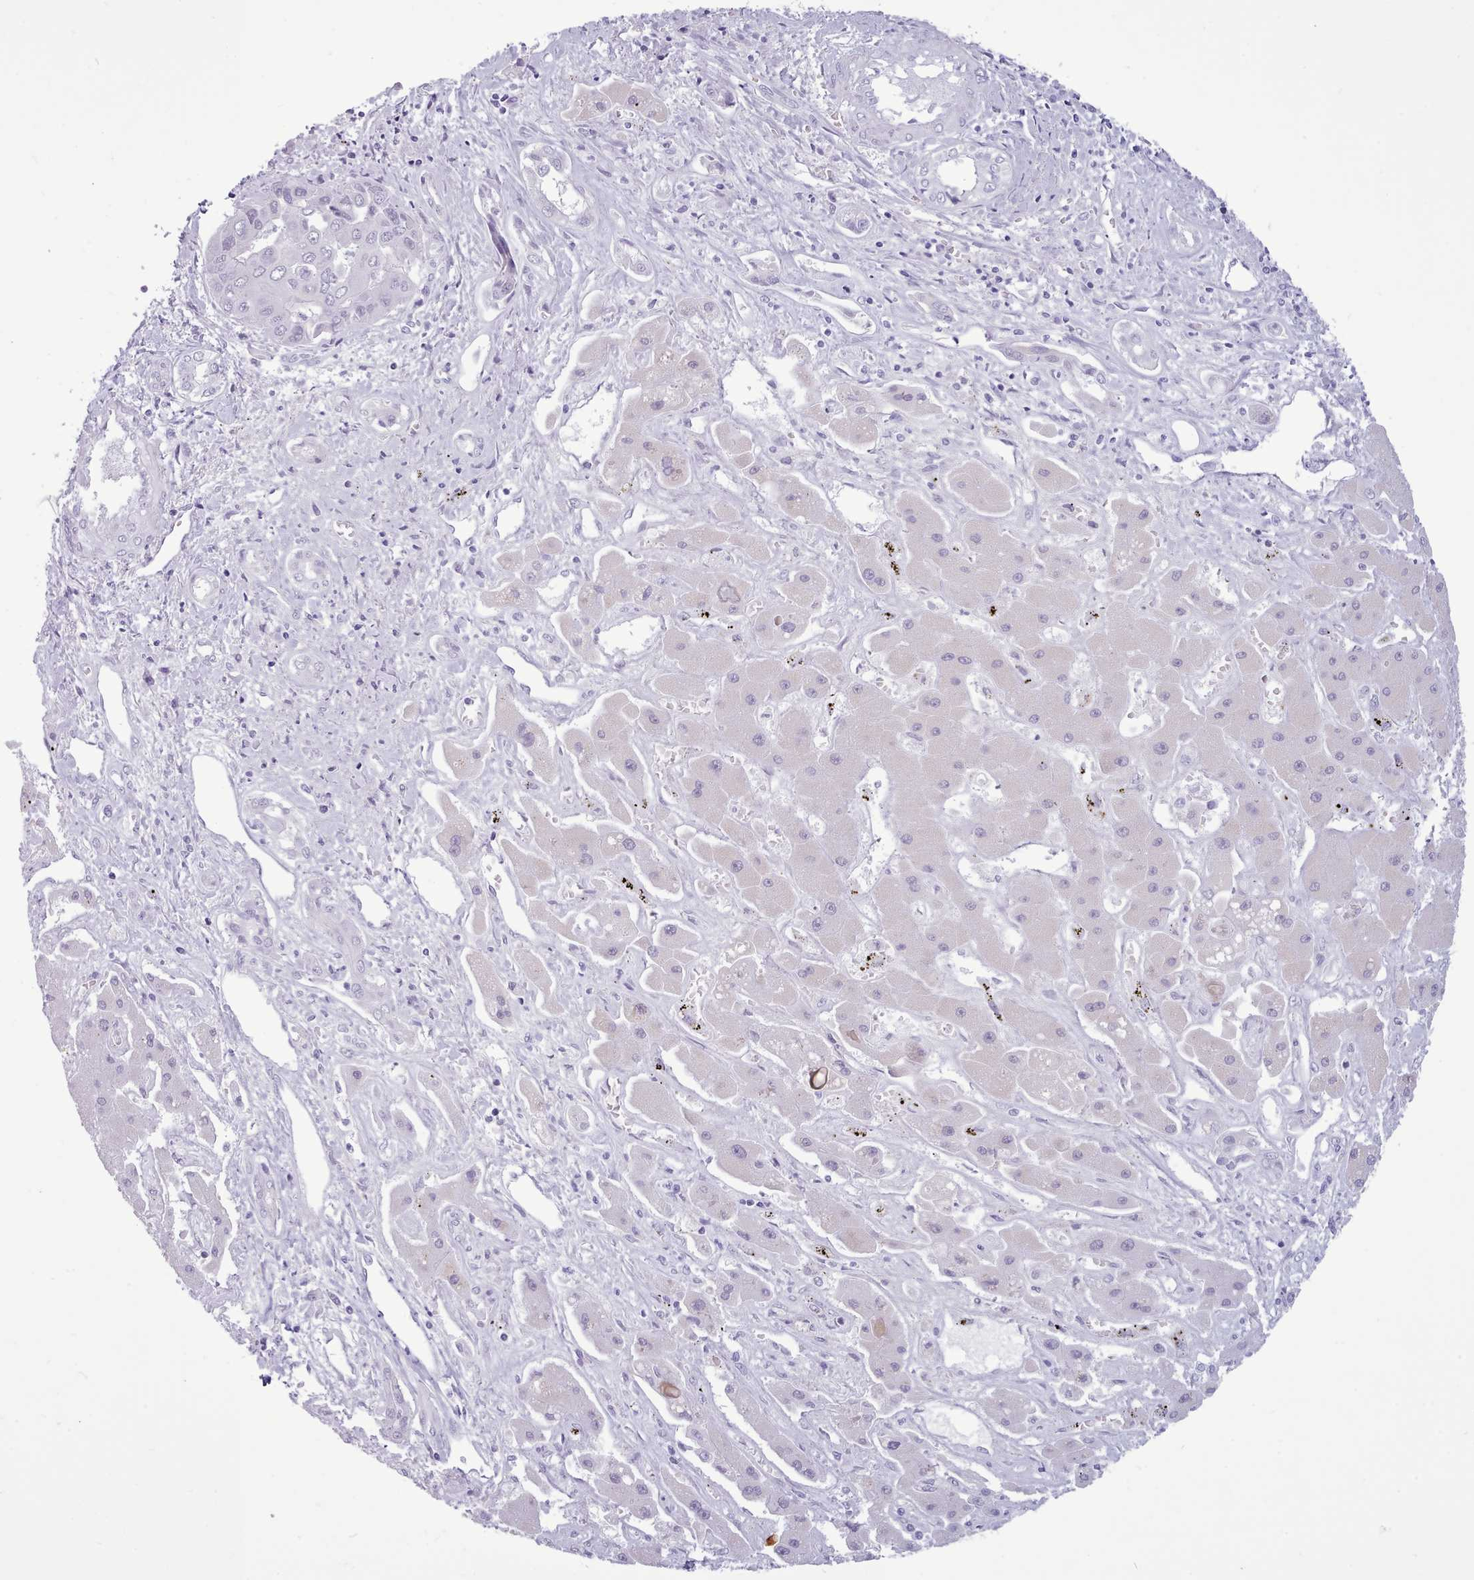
{"staining": {"intensity": "negative", "quantity": "none", "location": "none"}, "tissue": "liver cancer", "cell_type": "Tumor cells", "image_type": "cancer", "snomed": [{"axis": "morphology", "description": "Cholangiocarcinoma"}, {"axis": "topography", "description": "Liver"}], "caption": "This histopathology image is of liver cholangiocarcinoma stained with immunohistochemistry (IHC) to label a protein in brown with the nuclei are counter-stained blue. There is no staining in tumor cells. (DAB immunohistochemistry (IHC) visualized using brightfield microscopy, high magnification).", "gene": "FBXO48", "patient": {"sex": "male", "age": 67}}